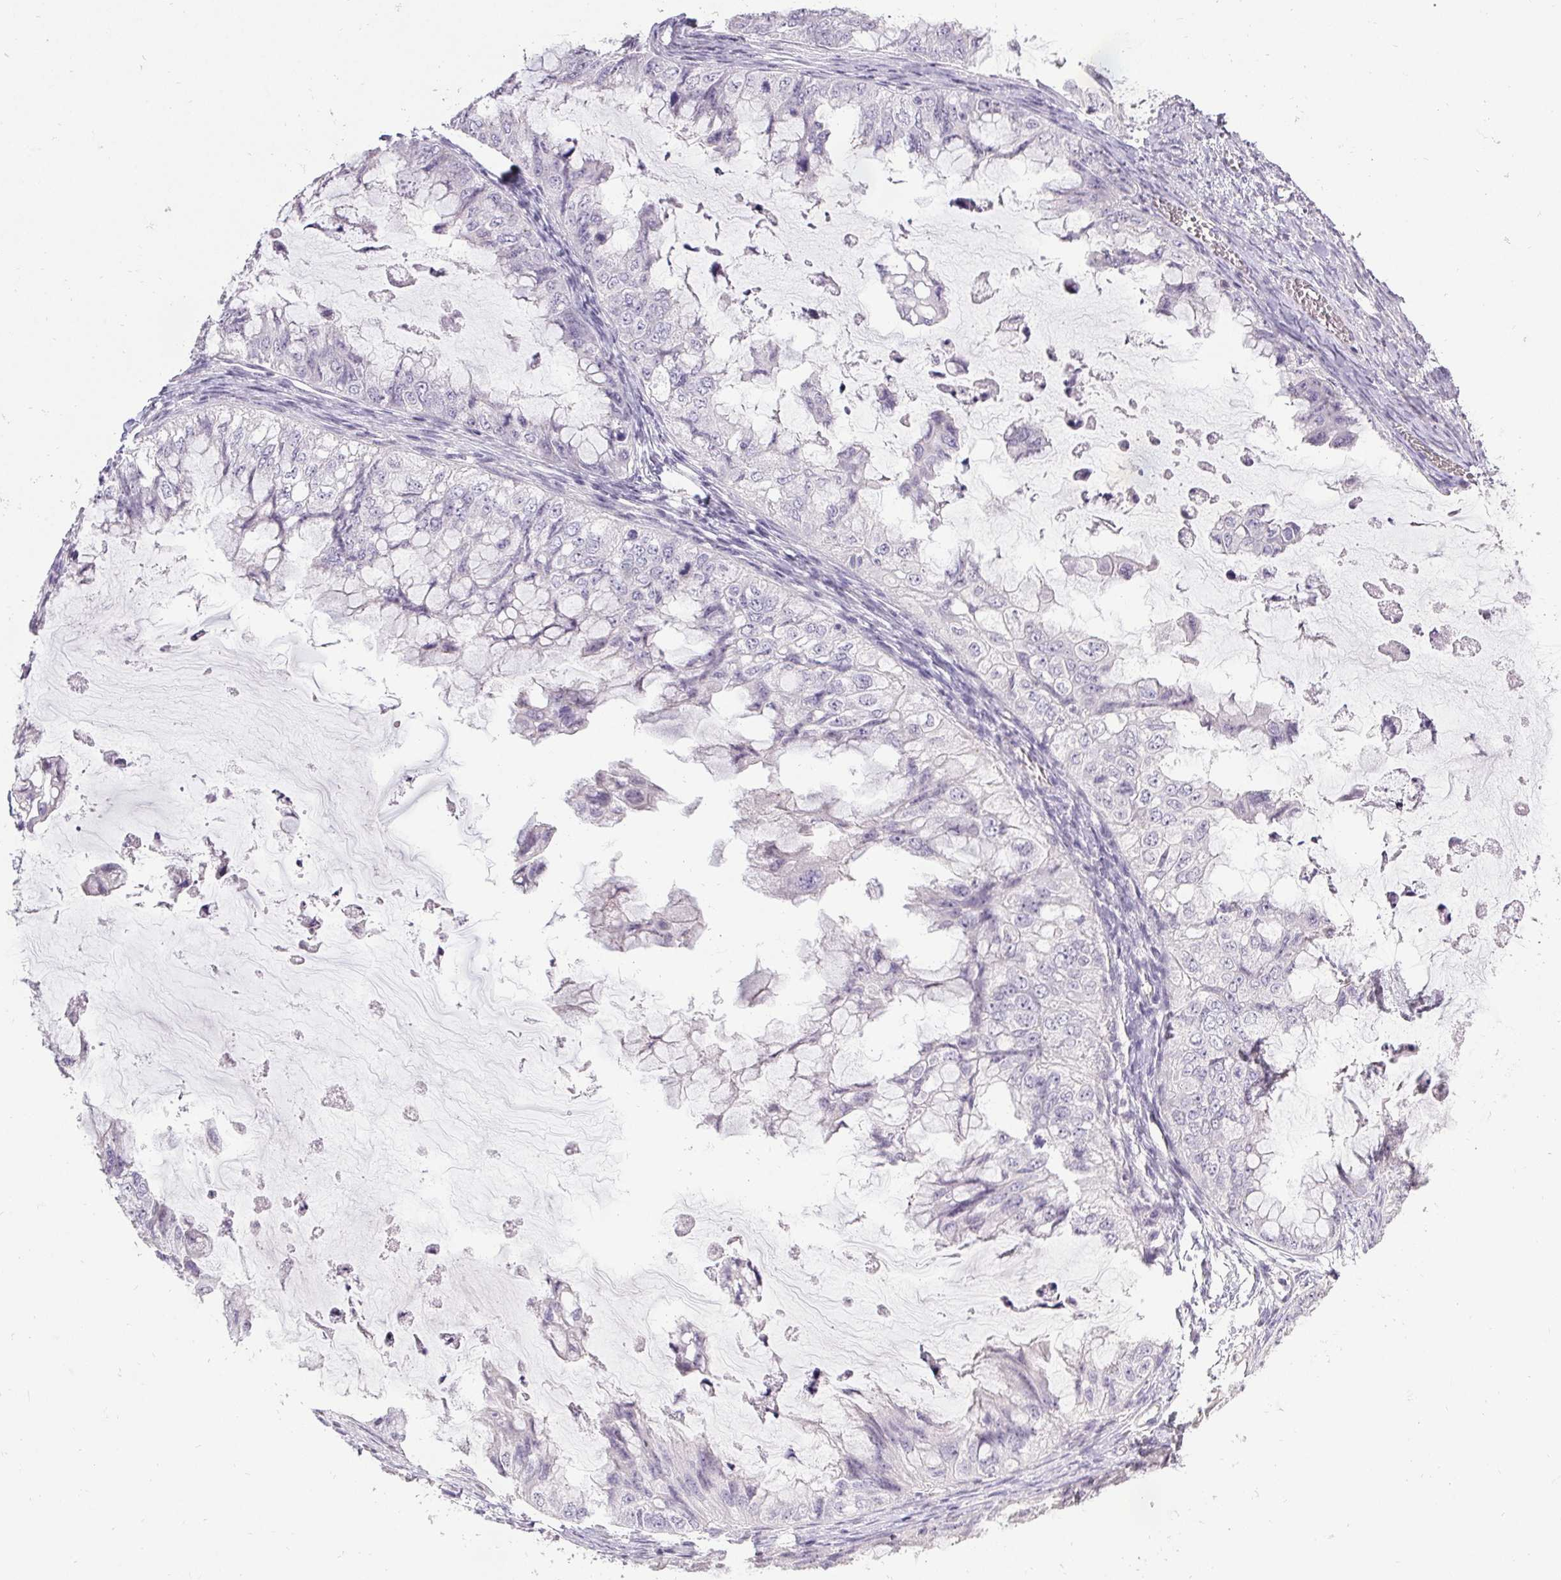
{"staining": {"intensity": "negative", "quantity": "none", "location": "none"}, "tissue": "ovarian cancer", "cell_type": "Tumor cells", "image_type": "cancer", "snomed": [{"axis": "morphology", "description": "Cystadenocarcinoma, mucinous, NOS"}, {"axis": "topography", "description": "Ovary"}], "caption": "There is no significant expression in tumor cells of ovarian mucinous cystadenocarcinoma. The staining is performed using DAB (3,3'-diaminobenzidine) brown chromogen with nuclei counter-stained in using hematoxylin.", "gene": "PMEL", "patient": {"sex": "female", "age": 72}}